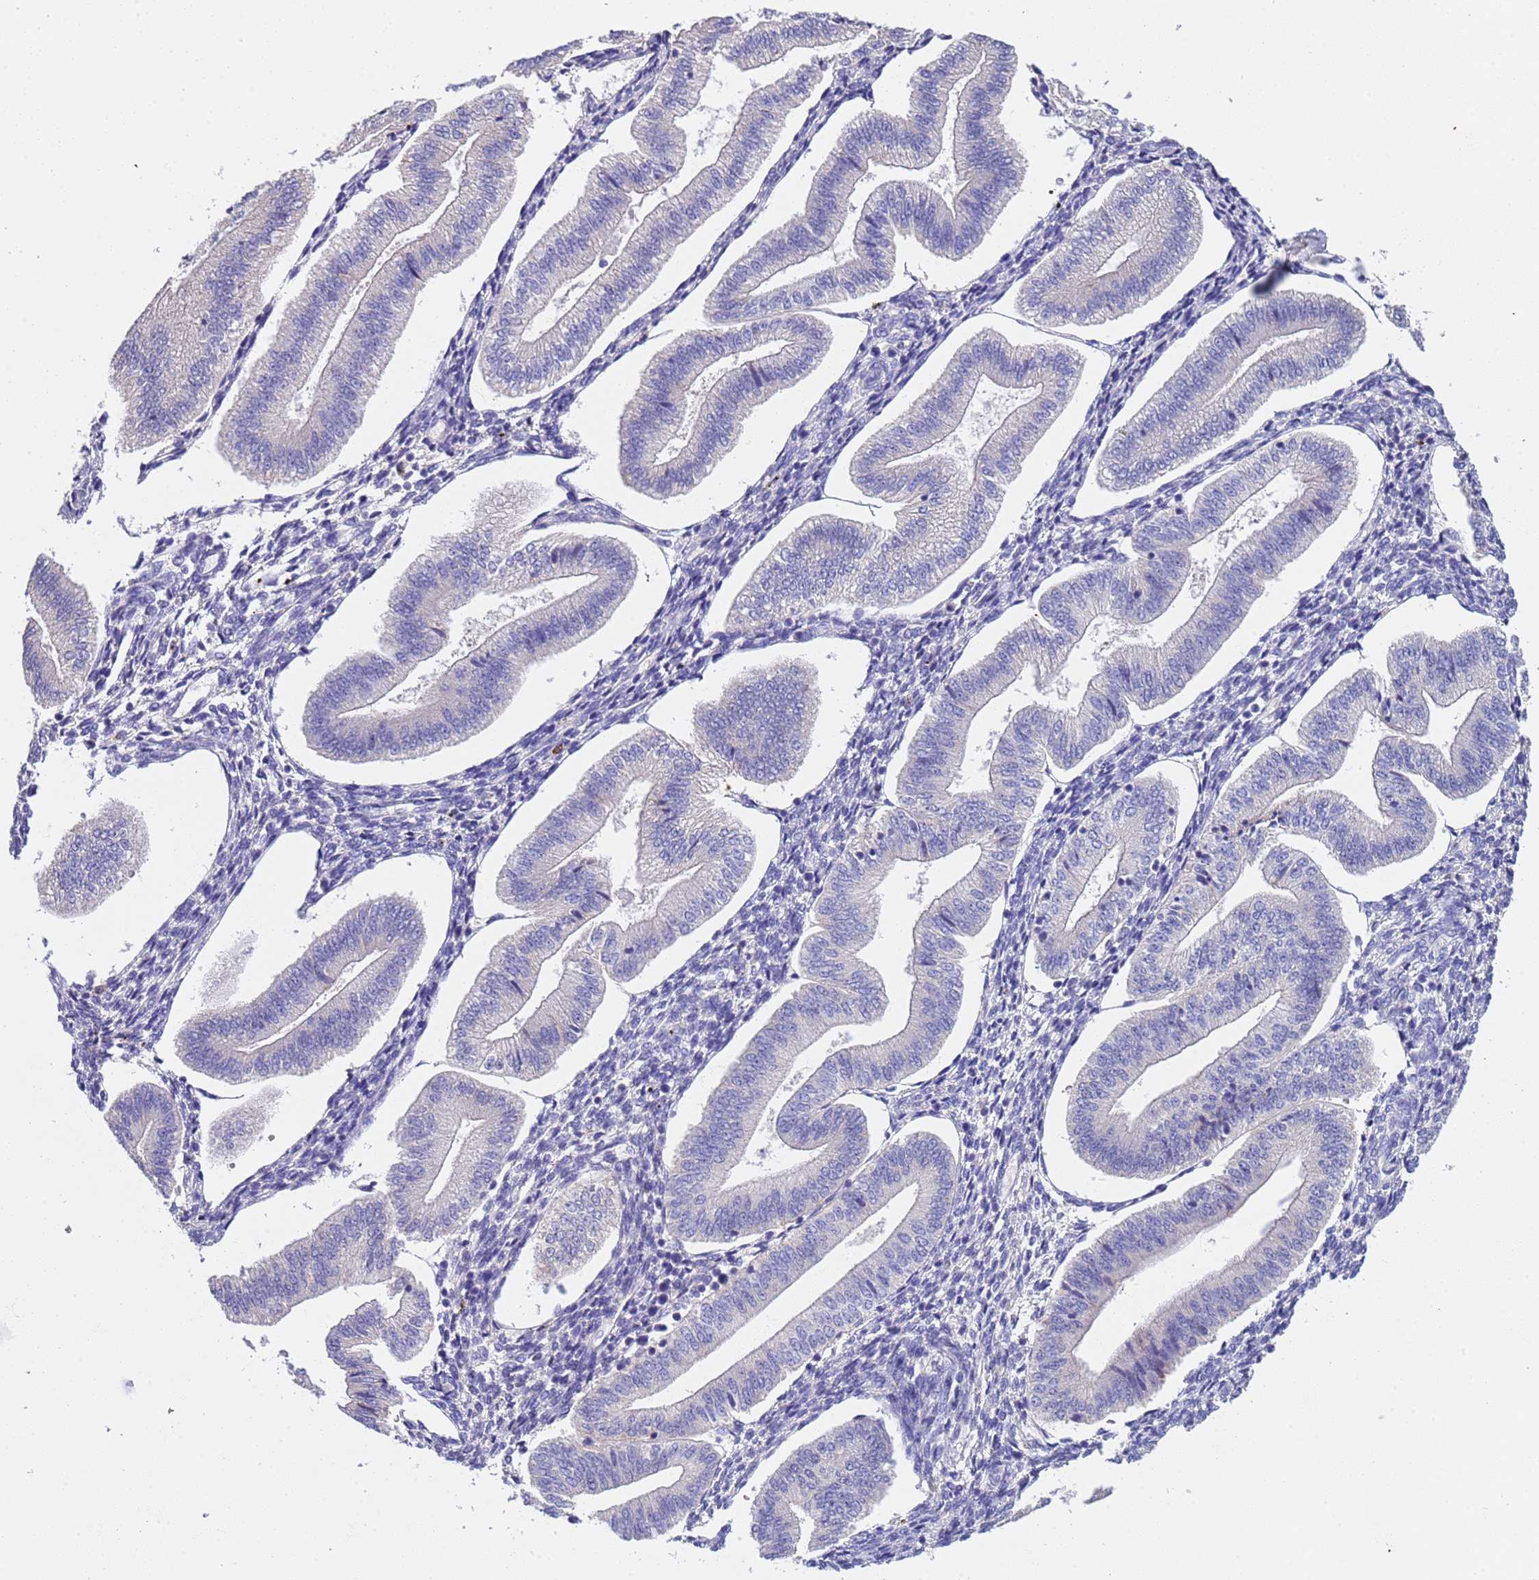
{"staining": {"intensity": "negative", "quantity": "none", "location": "none"}, "tissue": "endometrium", "cell_type": "Cells in endometrial stroma", "image_type": "normal", "snomed": [{"axis": "morphology", "description": "Normal tissue, NOS"}, {"axis": "topography", "description": "Endometrium"}], "caption": "A high-resolution micrograph shows immunohistochemistry staining of benign endometrium, which exhibits no significant staining in cells in endometrial stroma.", "gene": "SLC24A3", "patient": {"sex": "female", "age": 34}}